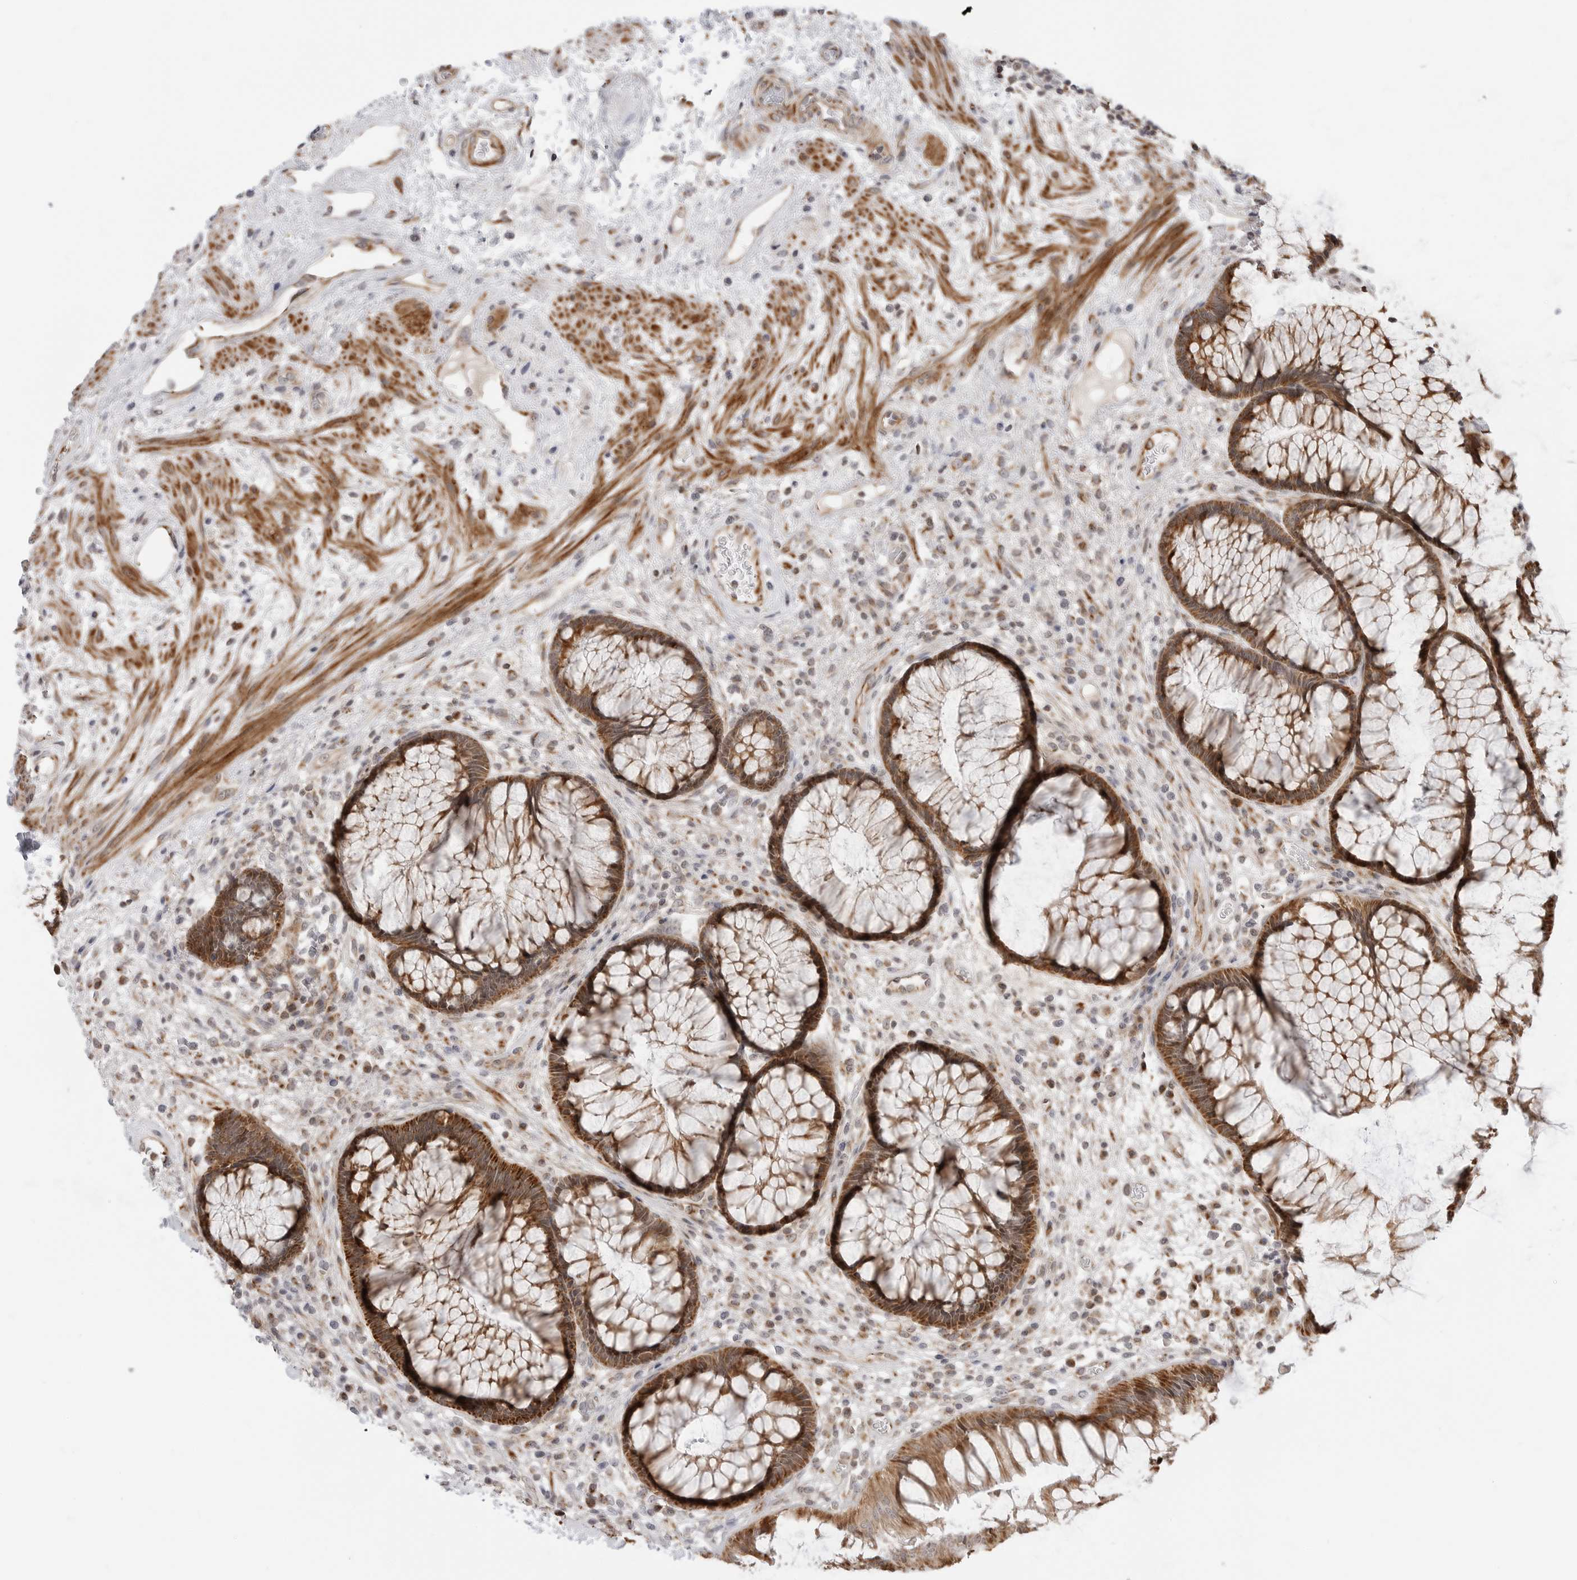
{"staining": {"intensity": "strong", "quantity": ">75%", "location": "cytoplasmic/membranous"}, "tissue": "rectum", "cell_type": "Glandular cells", "image_type": "normal", "snomed": [{"axis": "morphology", "description": "Normal tissue, NOS"}, {"axis": "topography", "description": "Rectum"}], "caption": "Glandular cells reveal strong cytoplasmic/membranous expression in about >75% of cells in normal rectum.", "gene": "PEX2", "patient": {"sex": "male", "age": 51}}